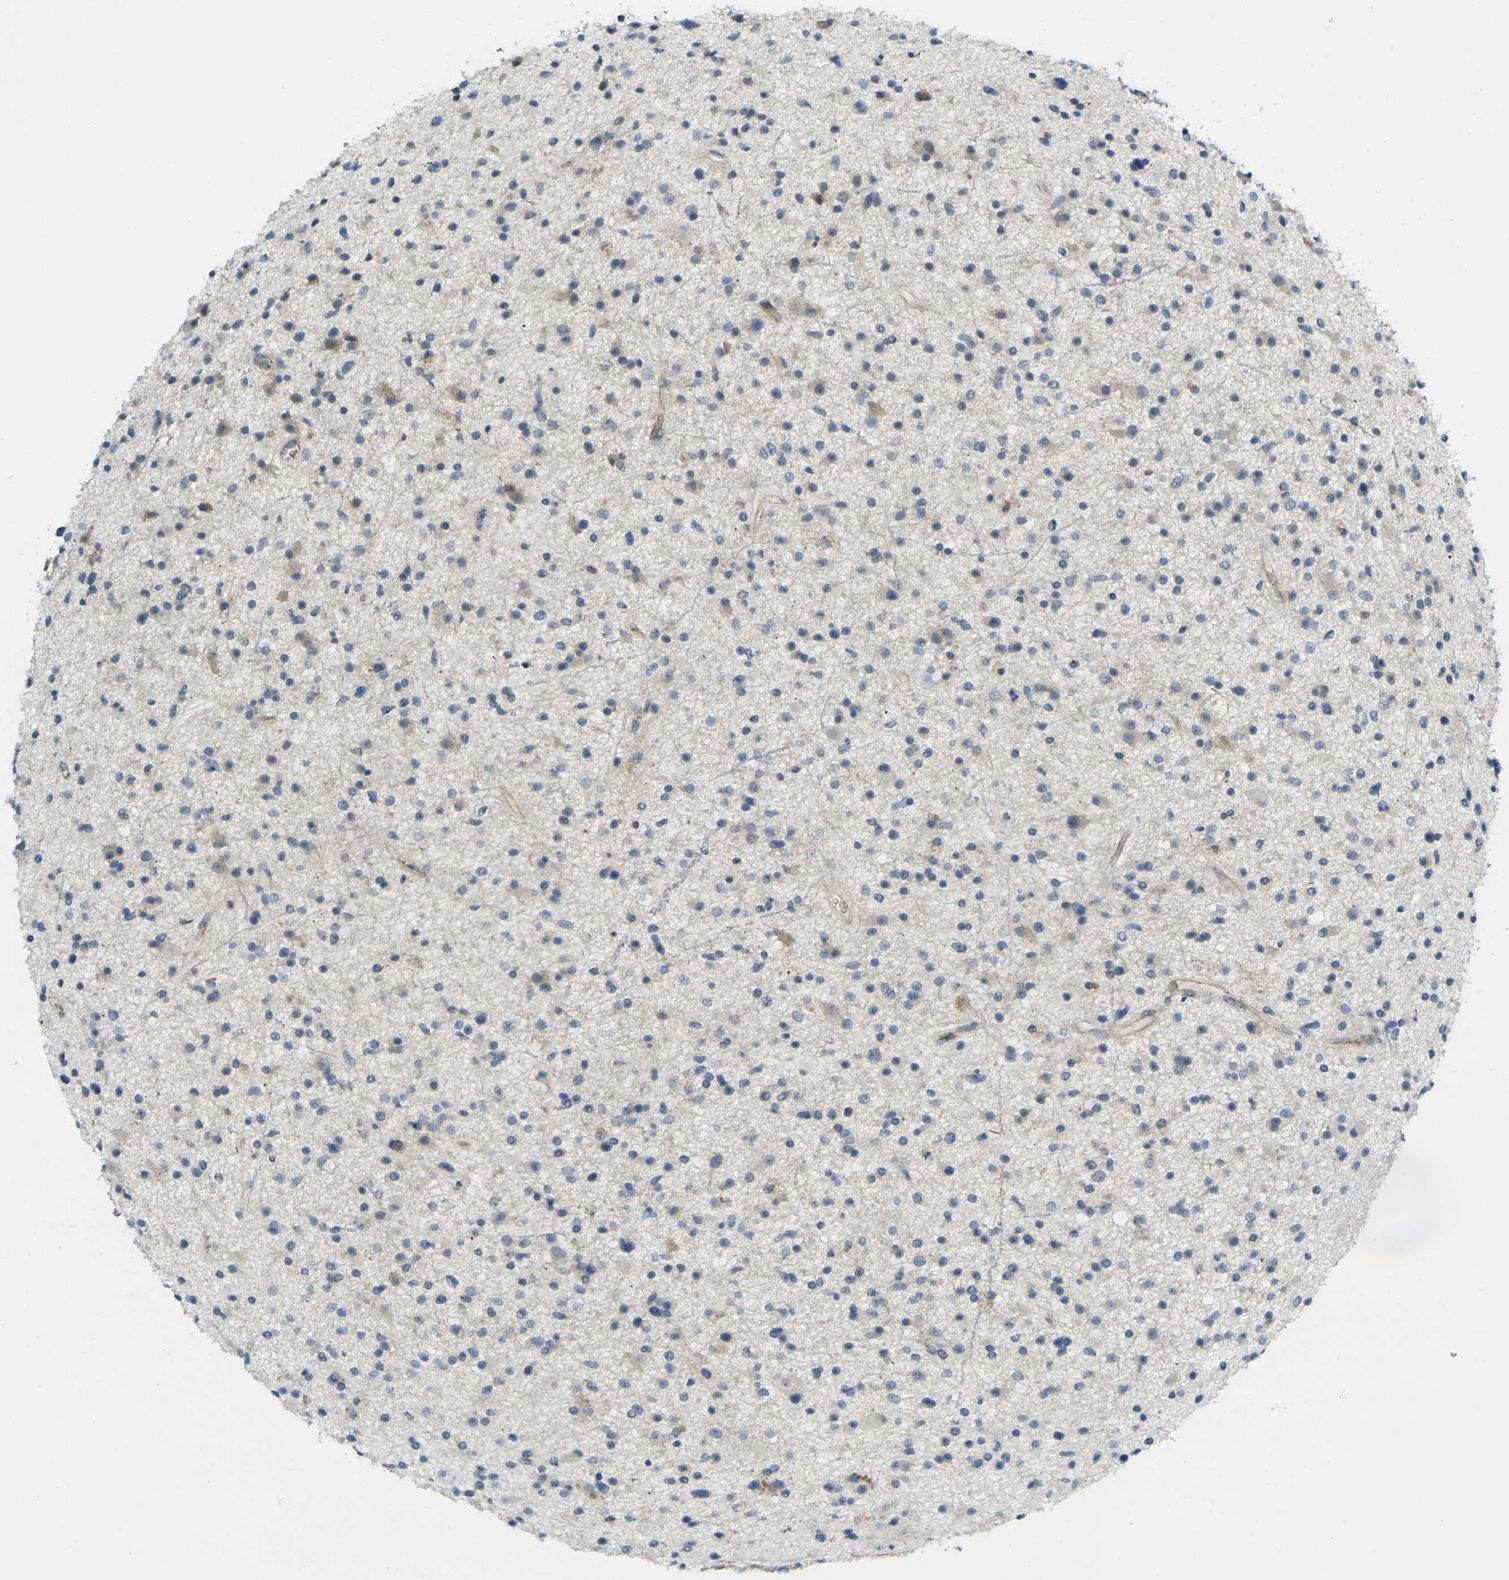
{"staining": {"intensity": "weak", "quantity": "<25%", "location": "cytoplasmic/membranous"}, "tissue": "glioma", "cell_type": "Tumor cells", "image_type": "cancer", "snomed": [{"axis": "morphology", "description": "Glioma, malignant, High grade"}, {"axis": "topography", "description": "Brain"}], "caption": "Protein analysis of malignant glioma (high-grade) displays no significant staining in tumor cells. (DAB (3,3'-diaminobenzidine) immunohistochemistry, high magnification).", "gene": "RHBDD1", "patient": {"sex": "male", "age": 33}}